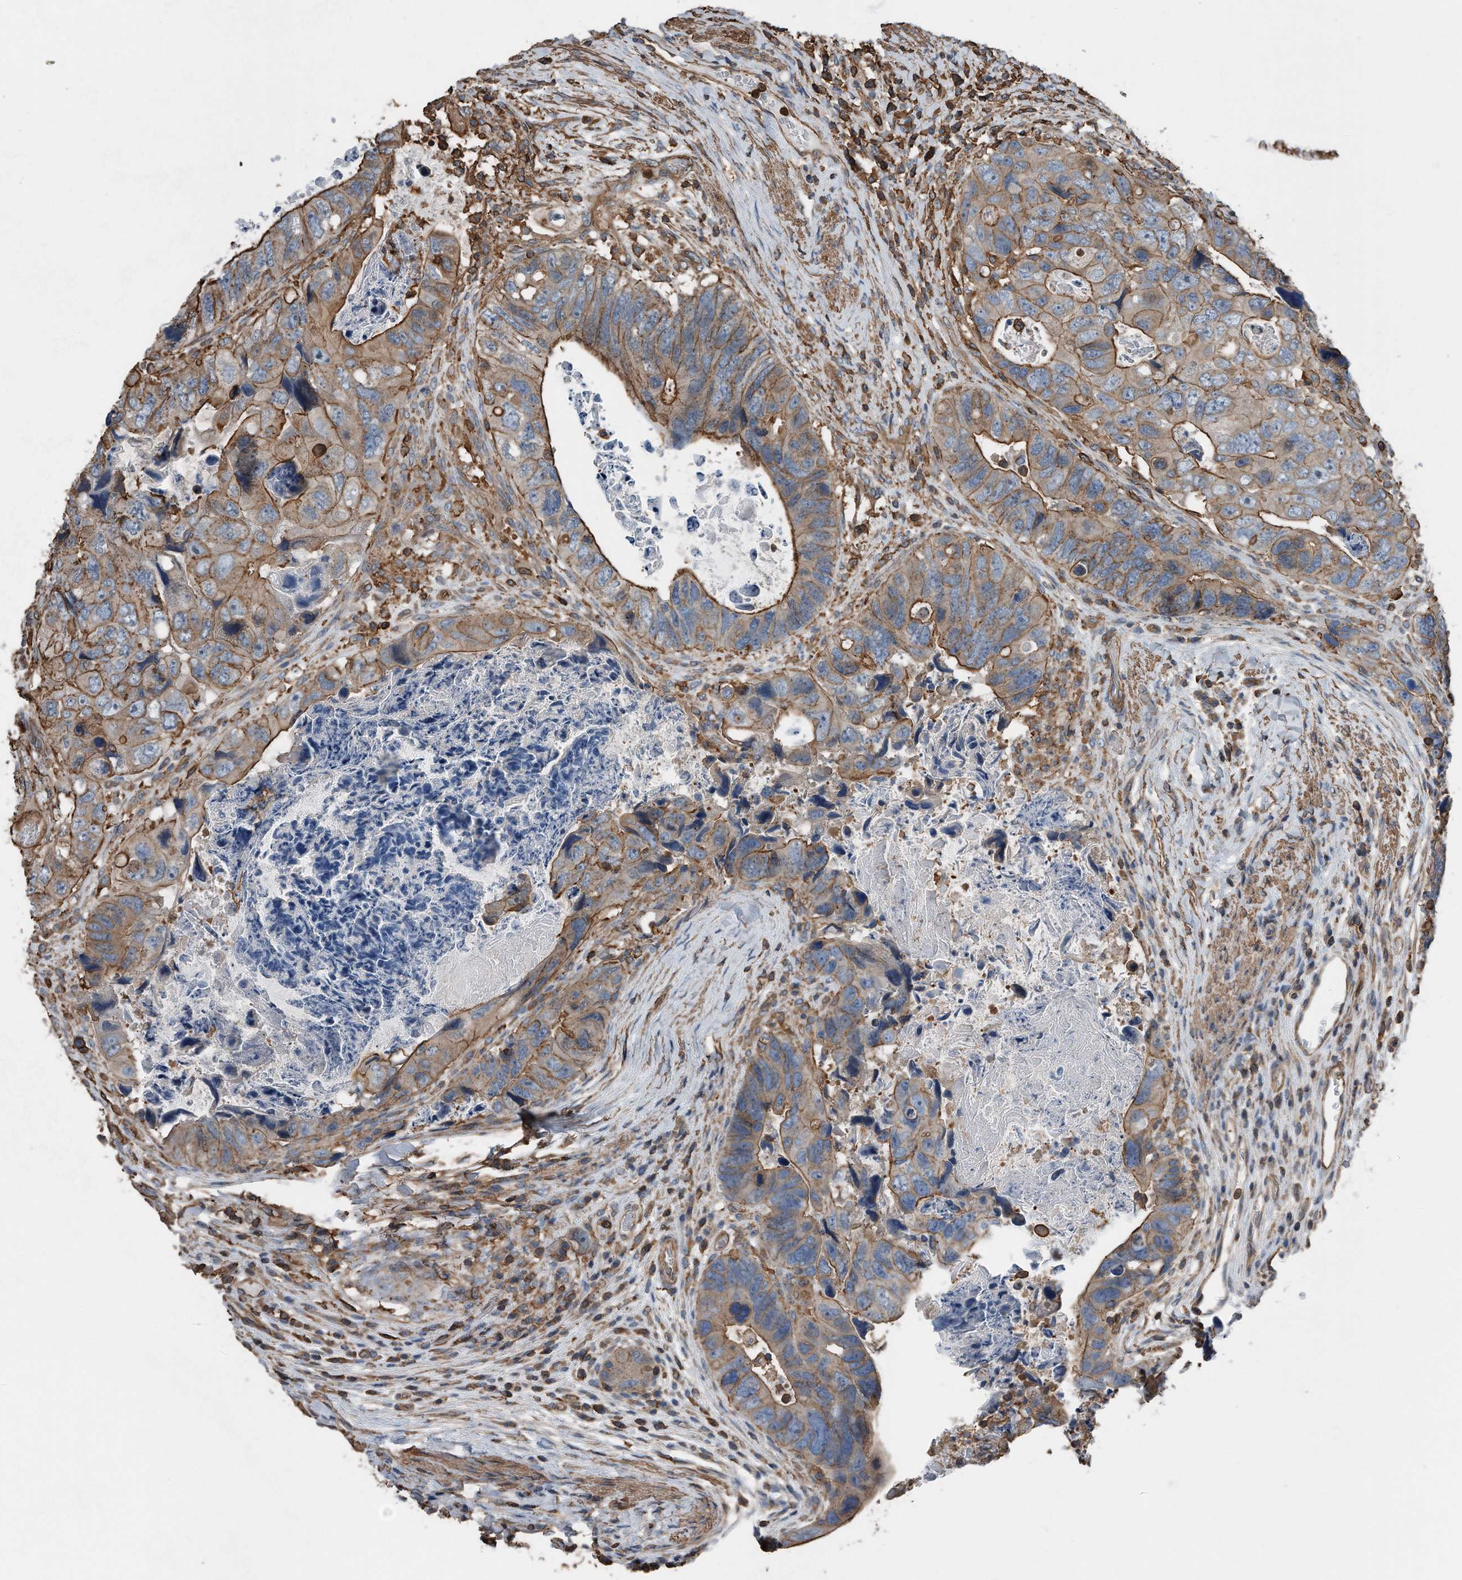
{"staining": {"intensity": "moderate", "quantity": ">75%", "location": "cytoplasmic/membranous"}, "tissue": "colorectal cancer", "cell_type": "Tumor cells", "image_type": "cancer", "snomed": [{"axis": "morphology", "description": "Adenocarcinoma, NOS"}, {"axis": "topography", "description": "Rectum"}], "caption": "This micrograph demonstrates immunohistochemistry staining of colorectal cancer (adenocarcinoma), with medium moderate cytoplasmic/membranous staining in approximately >75% of tumor cells.", "gene": "RSPO3", "patient": {"sex": "male", "age": 59}}